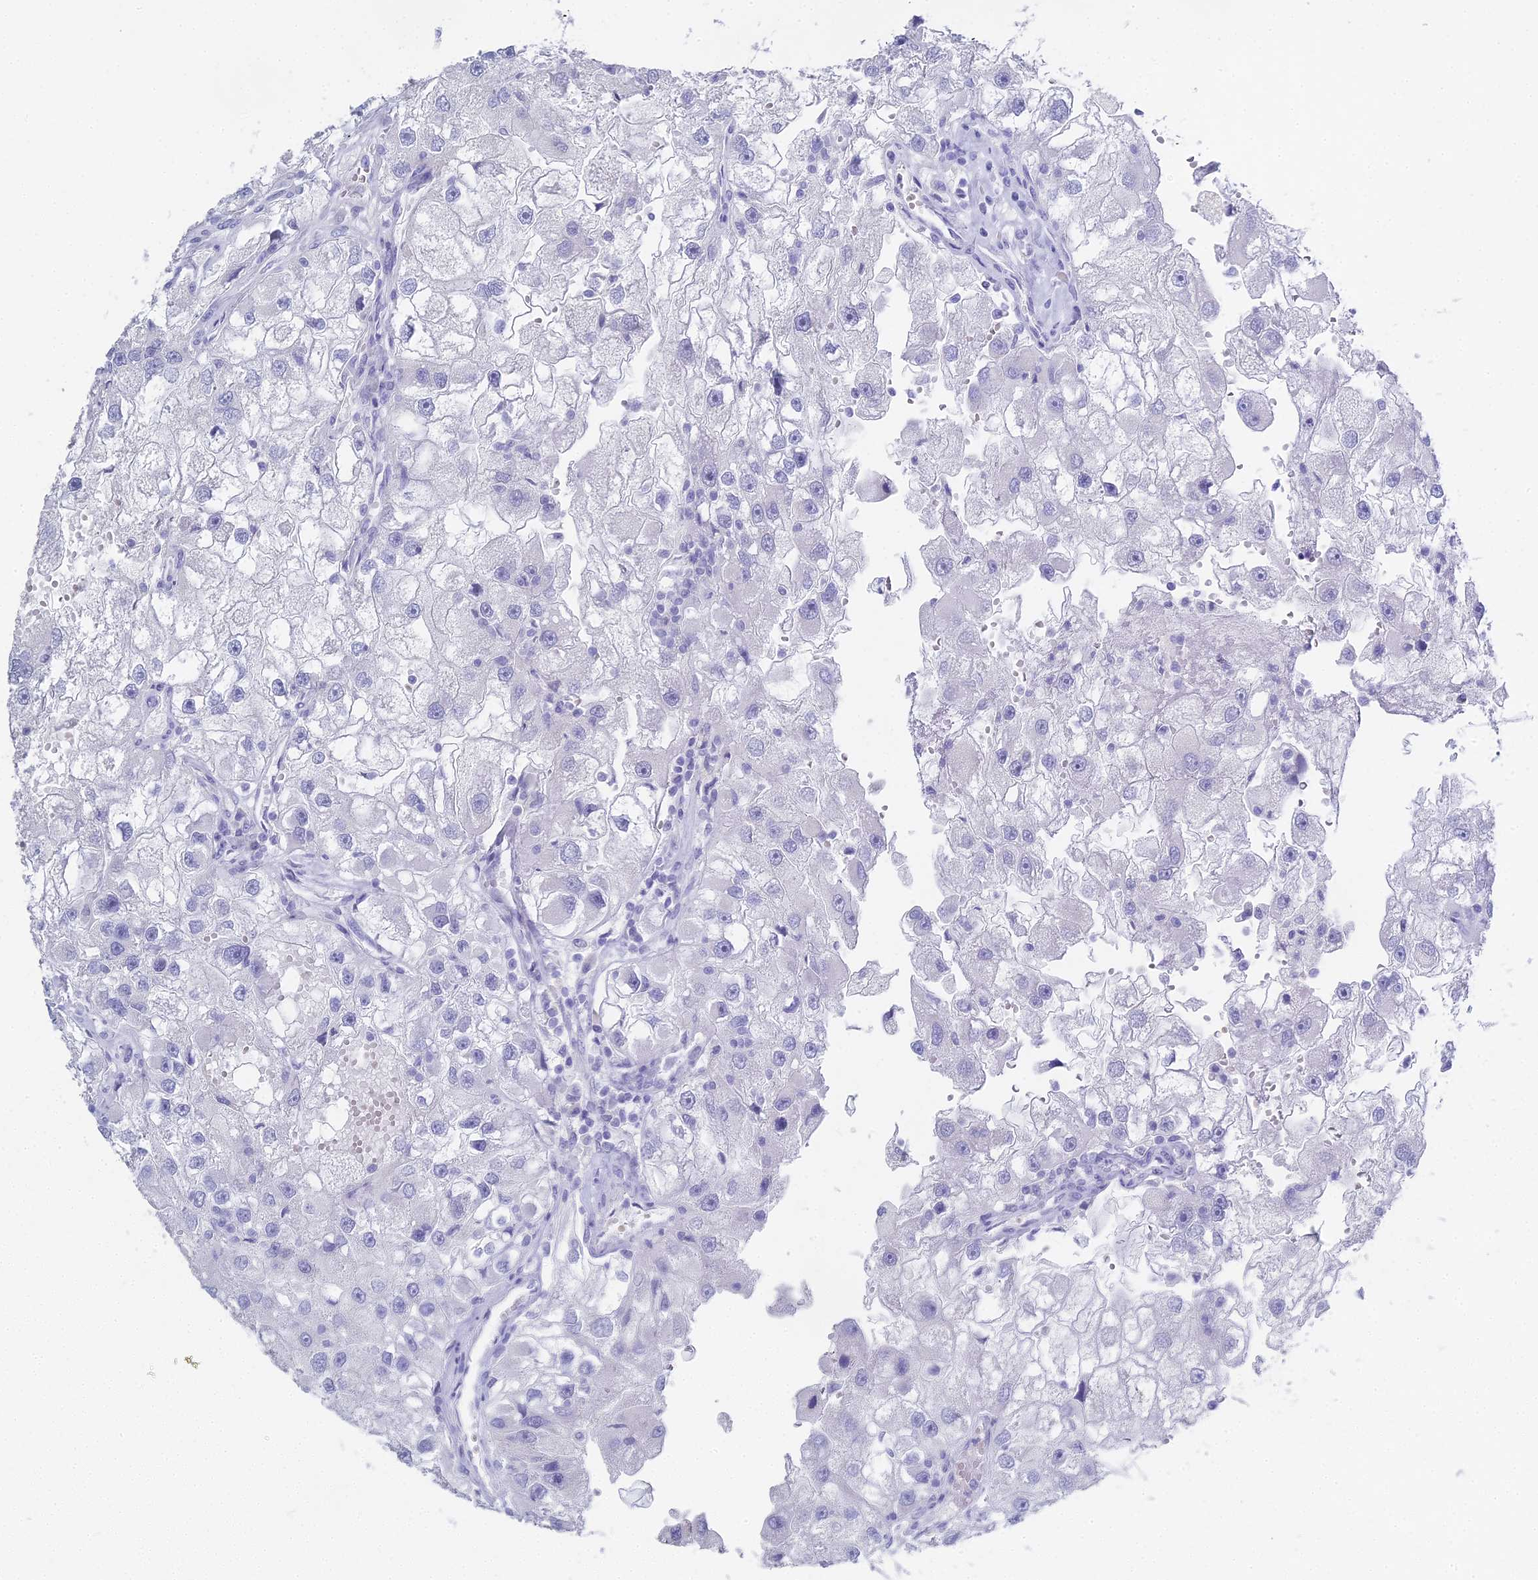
{"staining": {"intensity": "negative", "quantity": "none", "location": "none"}, "tissue": "renal cancer", "cell_type": "Tumor cells", "image_type": "cancer", "snomed": [{"axis": "morphology", "description": "Adenocarcinoma, NOS"}, {"axis": "topography", "description": "Kidney"}], "caption": "A high-resolution micrograph shows IHC staining of renal cancer, which exhibits no significant staining in tumor cells.", "gene": "ALPP", "patient": {"sex": "male", "age": 63}}